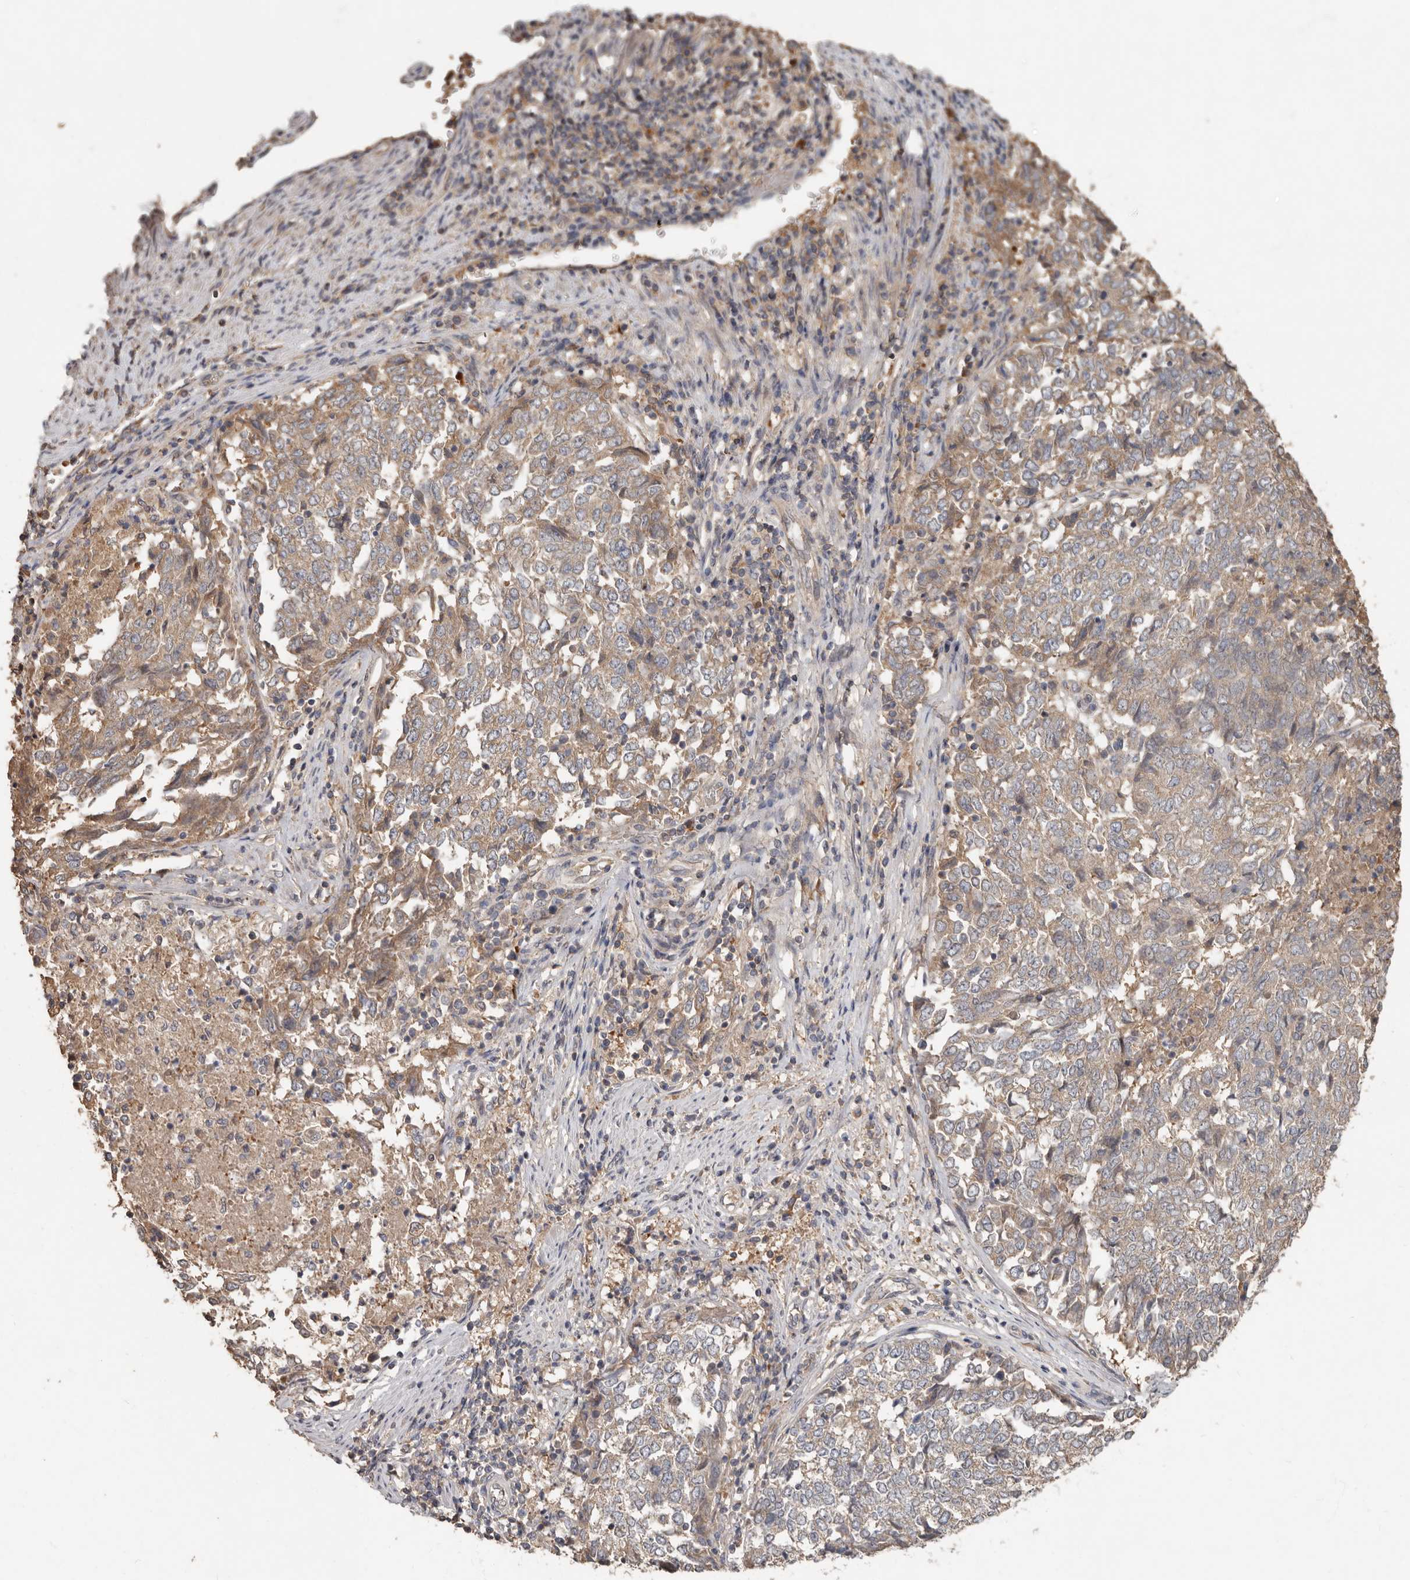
{"staining": {"intensity": "moderate", "quantity": ">75%", "location": "cytoplasmic/membranous"}, "tissue": "endometrial cancer", "cell_type": "Tumor cells", "image_type": "cancer", "snomed": [{"axis": "morphology", "description": "Adenocarcinoma, NOS"}, {"axis": "topography", "description": "Endometrium"}], "caption": "The image reveals a brown stain indicating the presence of a protein in the cytoplasmic/membranous of tumor cells in adenocarcinoma (endometrial).", "gene": "KIF26B", "patient": {"sex": "female", "age": 80}}